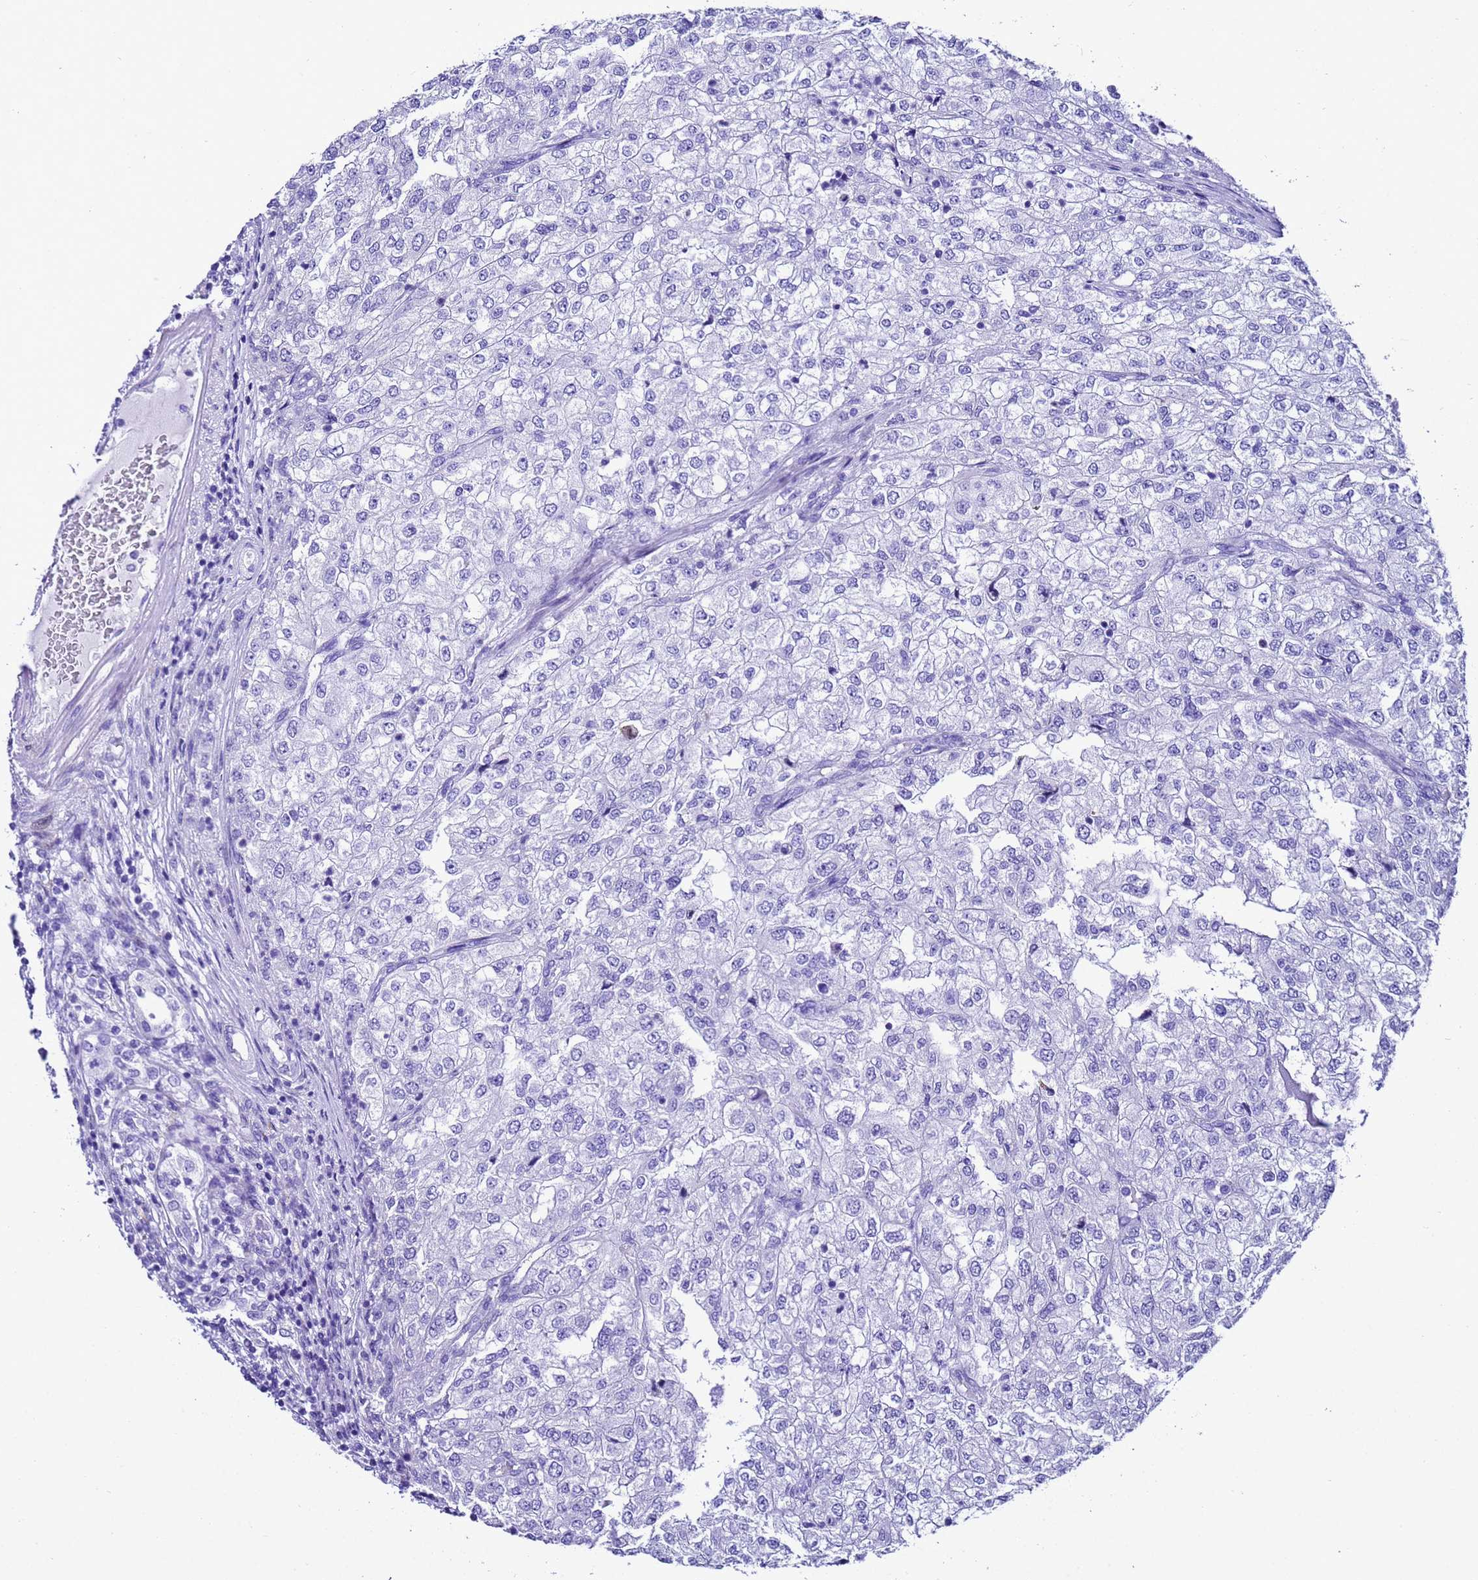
{"staining": {"intensity": "negative", "quantity": "none", "location": "none"}, "tissue": "renal cancer", "cell_type": "Tumor cells", "image_type": "cancer", "snomed": [{"axis": "morphology", "description": "Adenocarcinoma, NOS"}, {"axis": "topography", "description": "Kidney"}], "caption": "The immunohistochemistry (IHC) micrograph has no significant staining in tumor cells of renal cancer tissue. (Brightfield microscopy of DAB (3,3'-diaminobenzidine) IHC at high magnification).", "gene": "UGT2B10", "patient": {"sex": "female", "age": 54}}